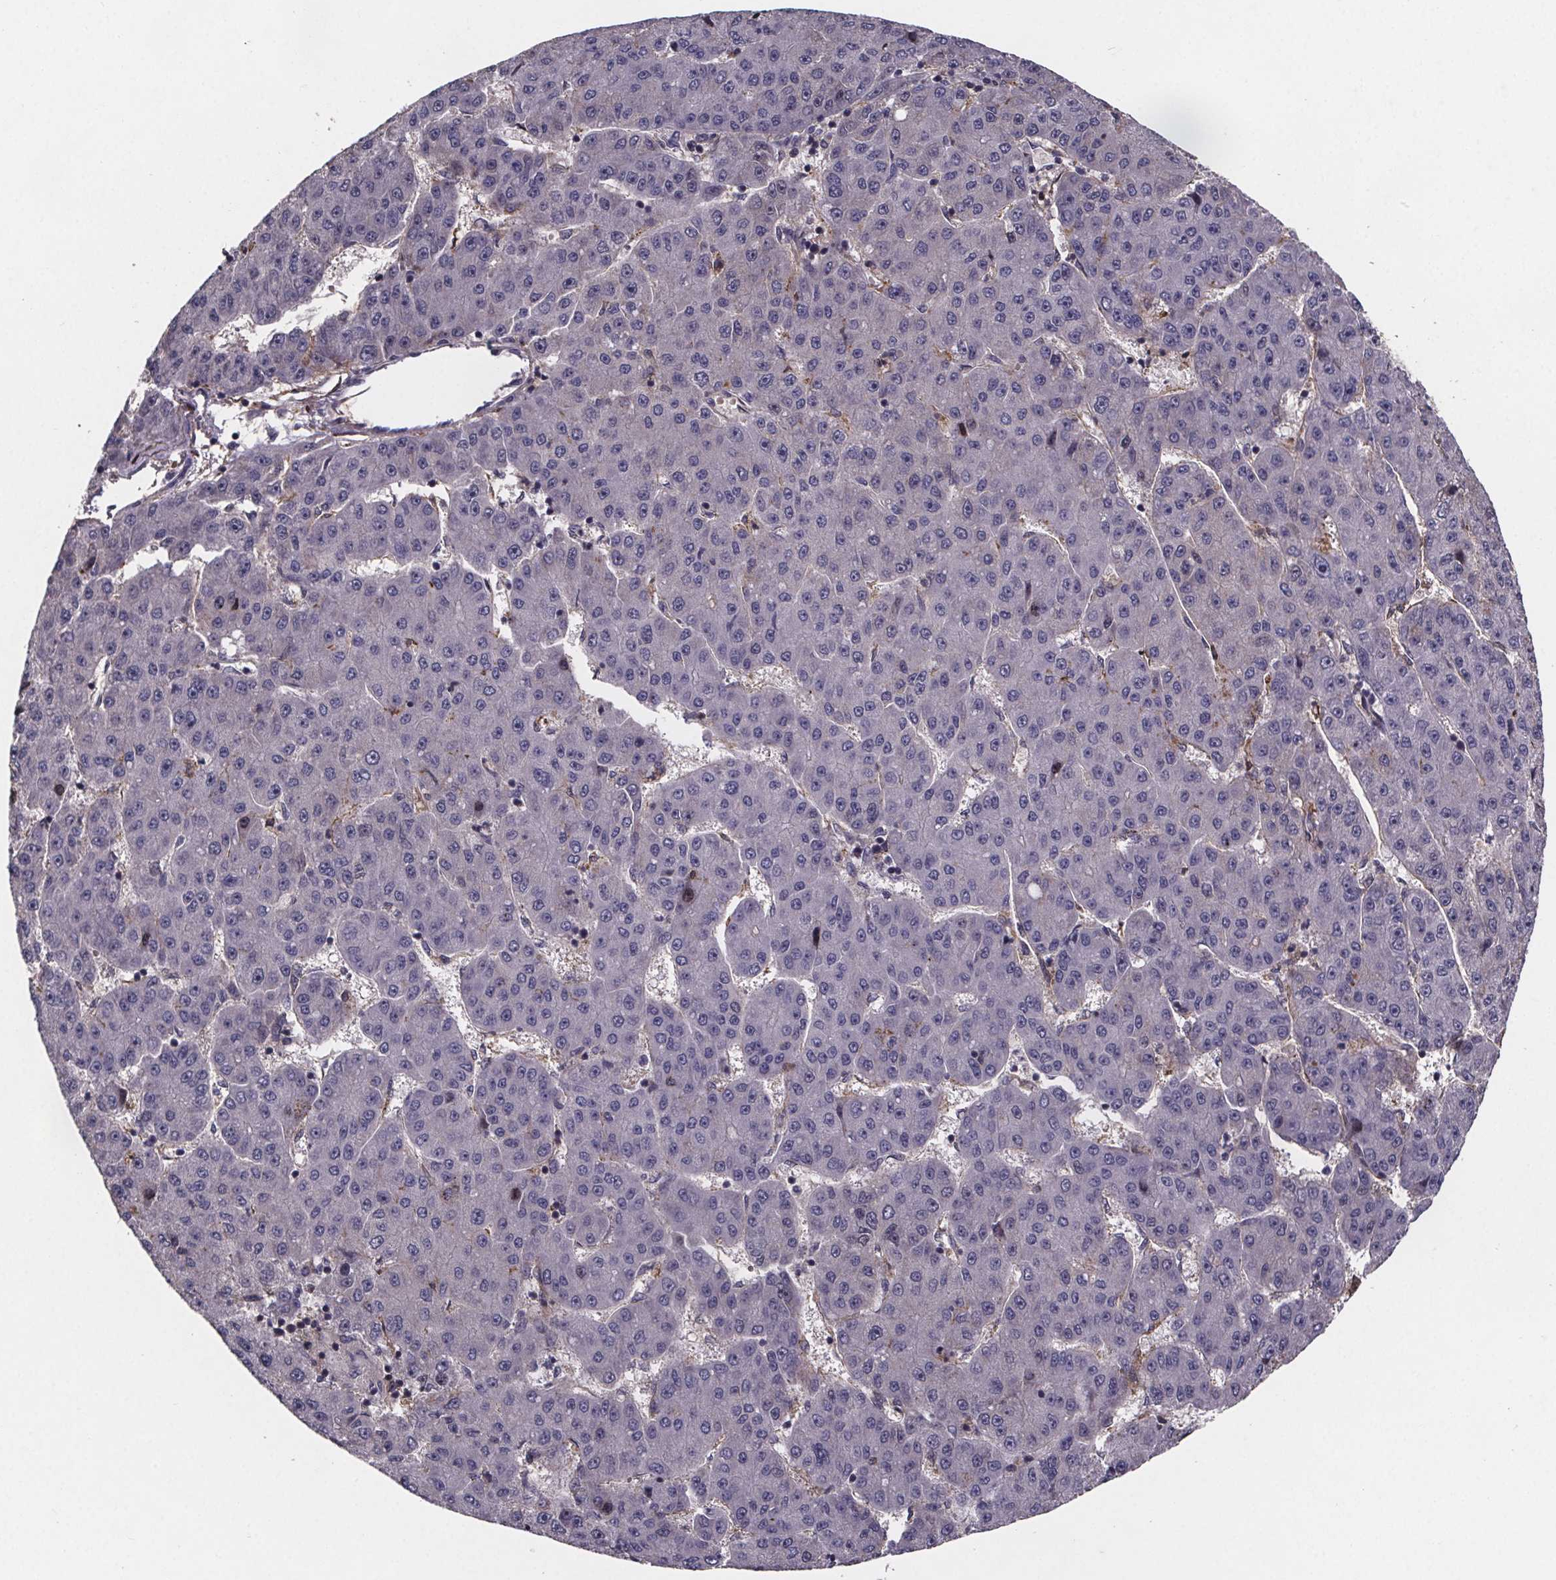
{"staining": {"intensity": "negative", "quantity": "none", "location": "none"}, "tissue": "liver cancer", "cell_type": "Tumor cells", "image_type": "cancer", "snomed": [{"axis": "morphology", "description": "Carcinoma, Hepatocellular, NOS"}, {"axis": "topography", "description": "Liver"}], "caption": "The image displays no significant staining in tumor cells of hepatocellular carcinoma (liver). (DAB (3,3'-diaminobenzidine) immunohistochemistry visualized using brightfield microscopy, high magnification).", "gene": "FASTKD3", "patient": {"sex": "male", "age": 67}}